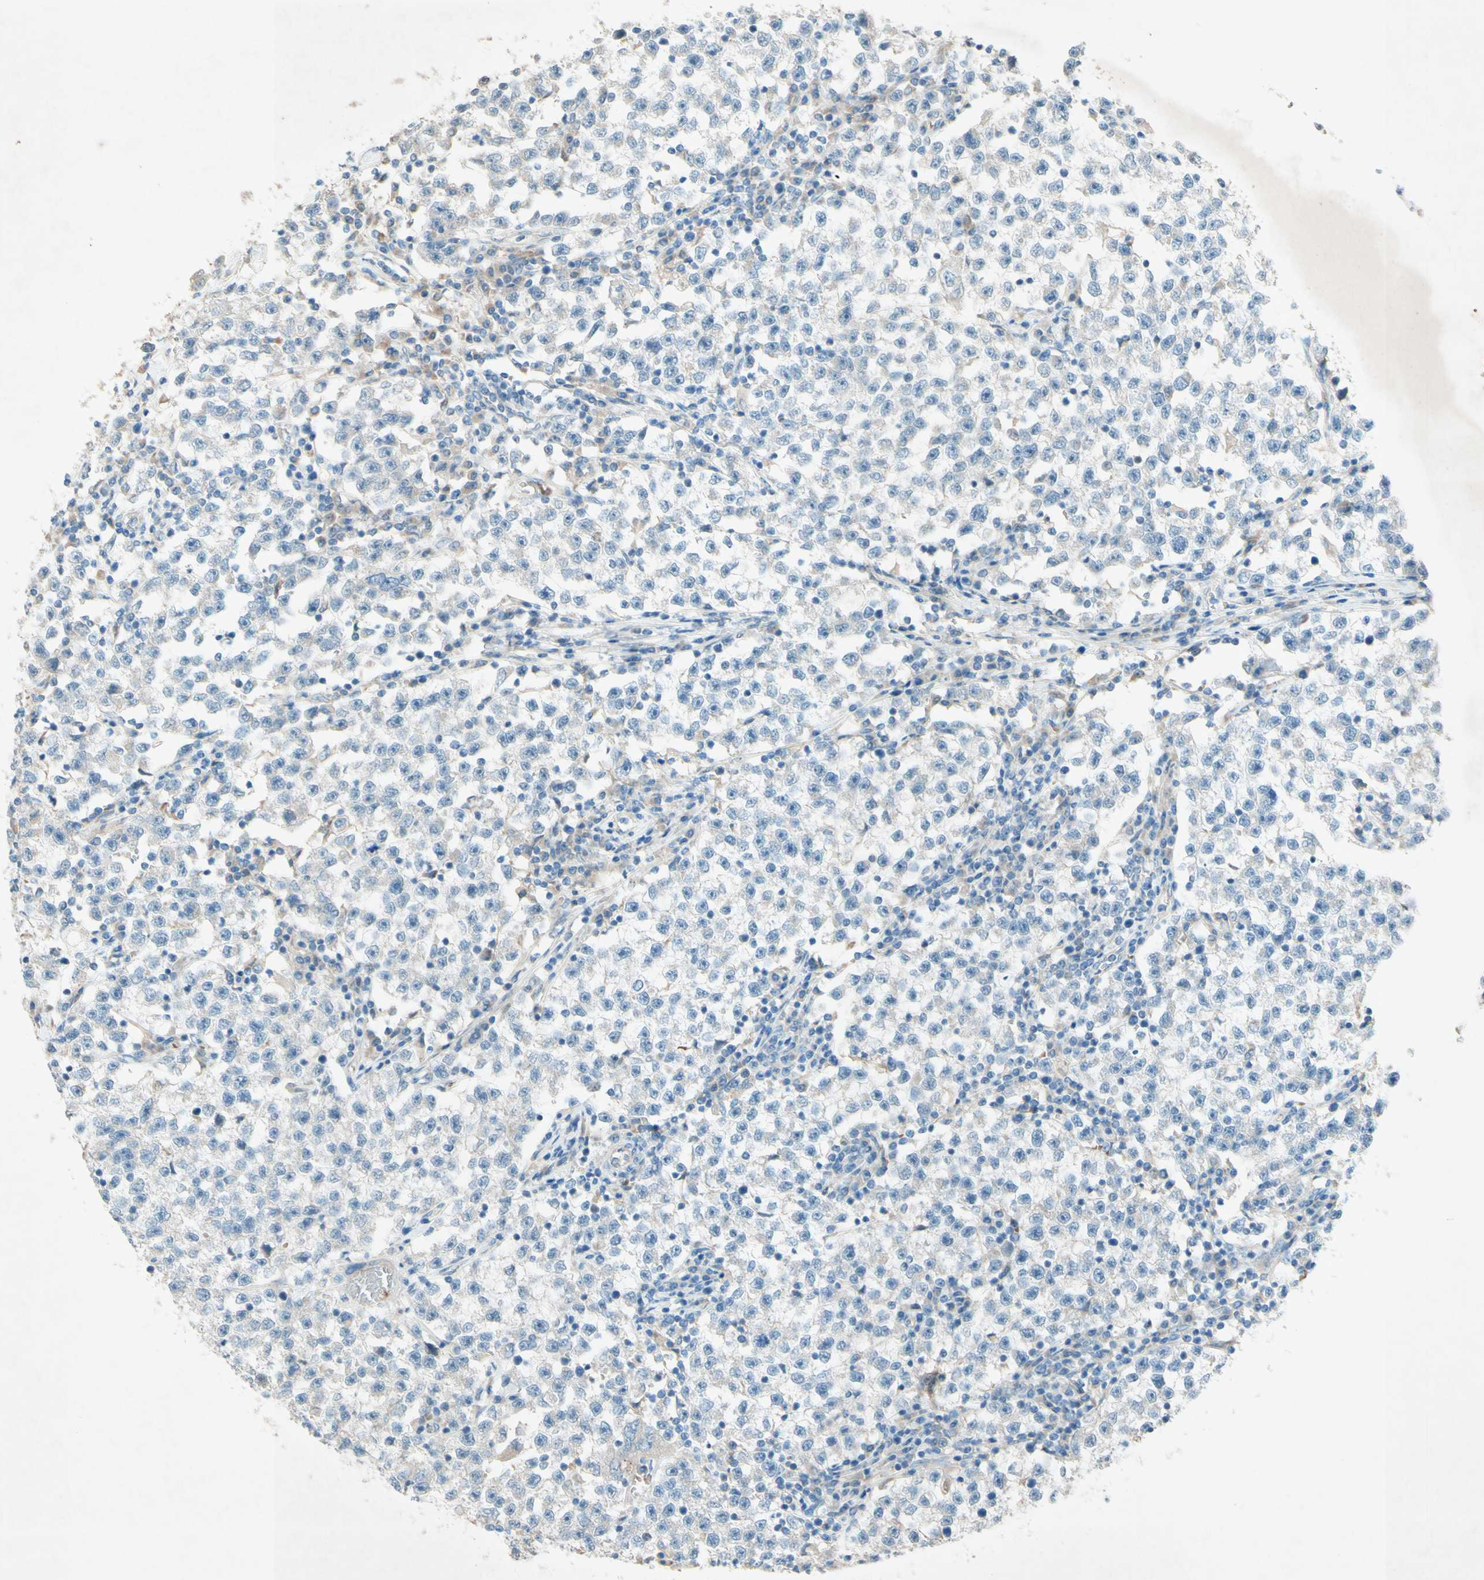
{"staining": {"intensity": "negative", "quantity": "none", "location": "none"}, "tissue": "testis cancer", "cell_type": "Tumor cells", "image_type": "cancer", "snomed": [{"axis": "morphology", "description": "Seminoma, NOS"}, {"axis": "topography", "description": "Testis"}], "caption": "High power microscopy micrograph of an IHC histopathology image of testis cancer (seminoma), revealing no significant staining in tumor cells. Brightfield microscopy of immunohistochemistry stained with DAB (3,3'-diaminobenzidine) (brown) and hematoxylin (blue), captured at high magnification.", "gene": "IL2", "patient": {"sex": "male", "age": 22}}